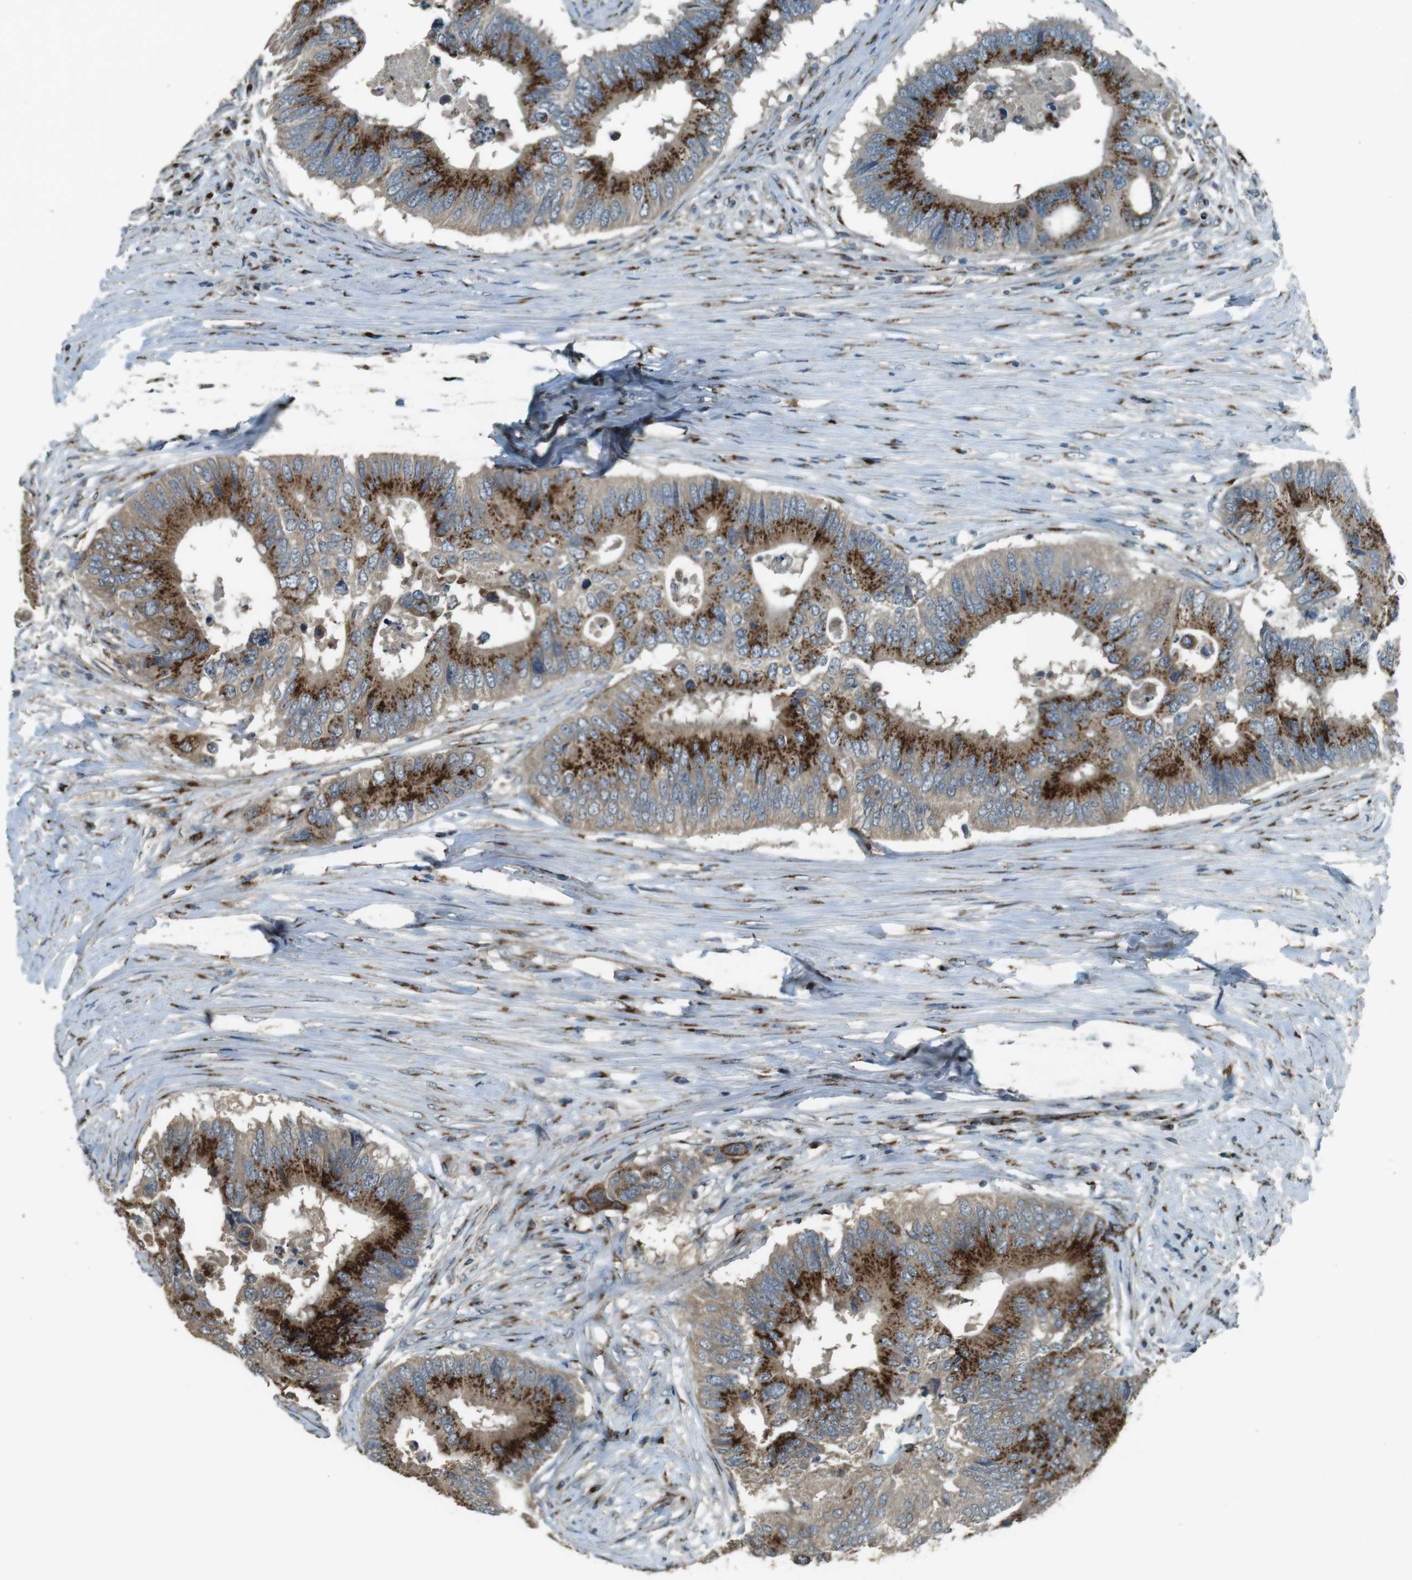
{"staining": {"intensity": "strong", "quantity": ">75%", "location": "cytoplasmic/membranous"}, "tissue": "colorectal cancer", "cell_type": "Tumor cells", "image_type": "cancer", "snomed": [{"axis": "morphology", "description": "Adenocarcinoma, NOS"}, {"axis": "topography", "description": "Colon"}], "caption": "Immunohistochemistry (DAB (3,3'-diaminobenzidine)) staining of colorectal cancer (adenocarcinoma) demonstrates strong cytoplasmic/membranous protein positivity in approximately >75% of tumor cells. The staining was performed using DAB to visualize the protein expression in brown, while the nuclei were stained in blue with hematoxylin (Magnification: 20x).", "gene": "TMEM115", "patient": {"sex": "male", "age": 71}}